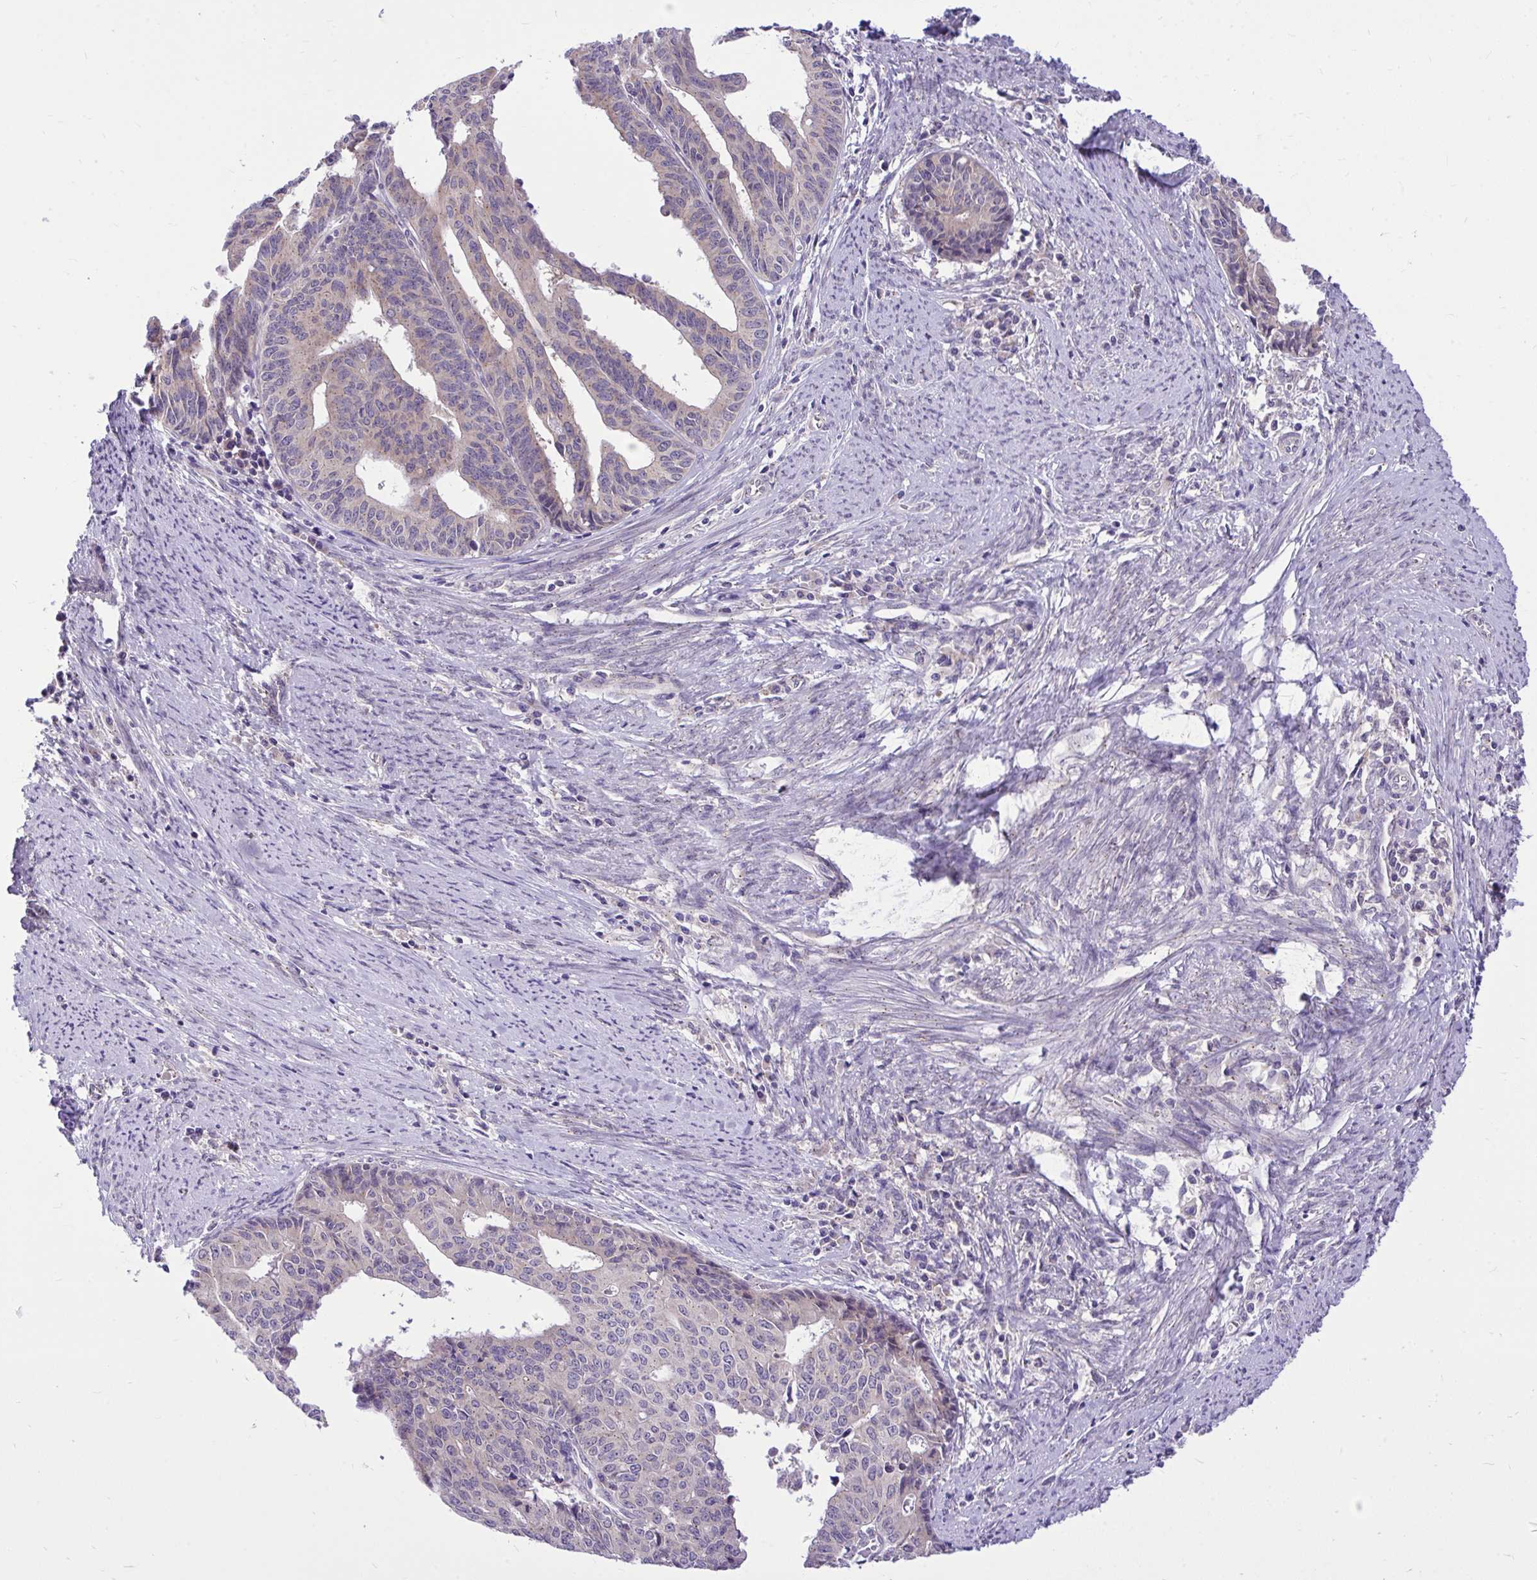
{"staining": {"intensity": "weak", "quantity": "<25%", "location": "cytoplasmic/membranous"}, "tissue": "endometrial cancer", "cell_type": "Tumor cells", "image_type": "cancer", "snomed": [{"axis": "morphology", "description": "Adenocarcinoma, NOS"}, {"axis": "topography", "description": "Endometrium"}], "caption": "A histopathology image of endometrial cancer stained for a protein exhibits no brown staining in tumor cells.", "gene": "CEACAM18", "patient": {"sex": "female", "age": 65}}